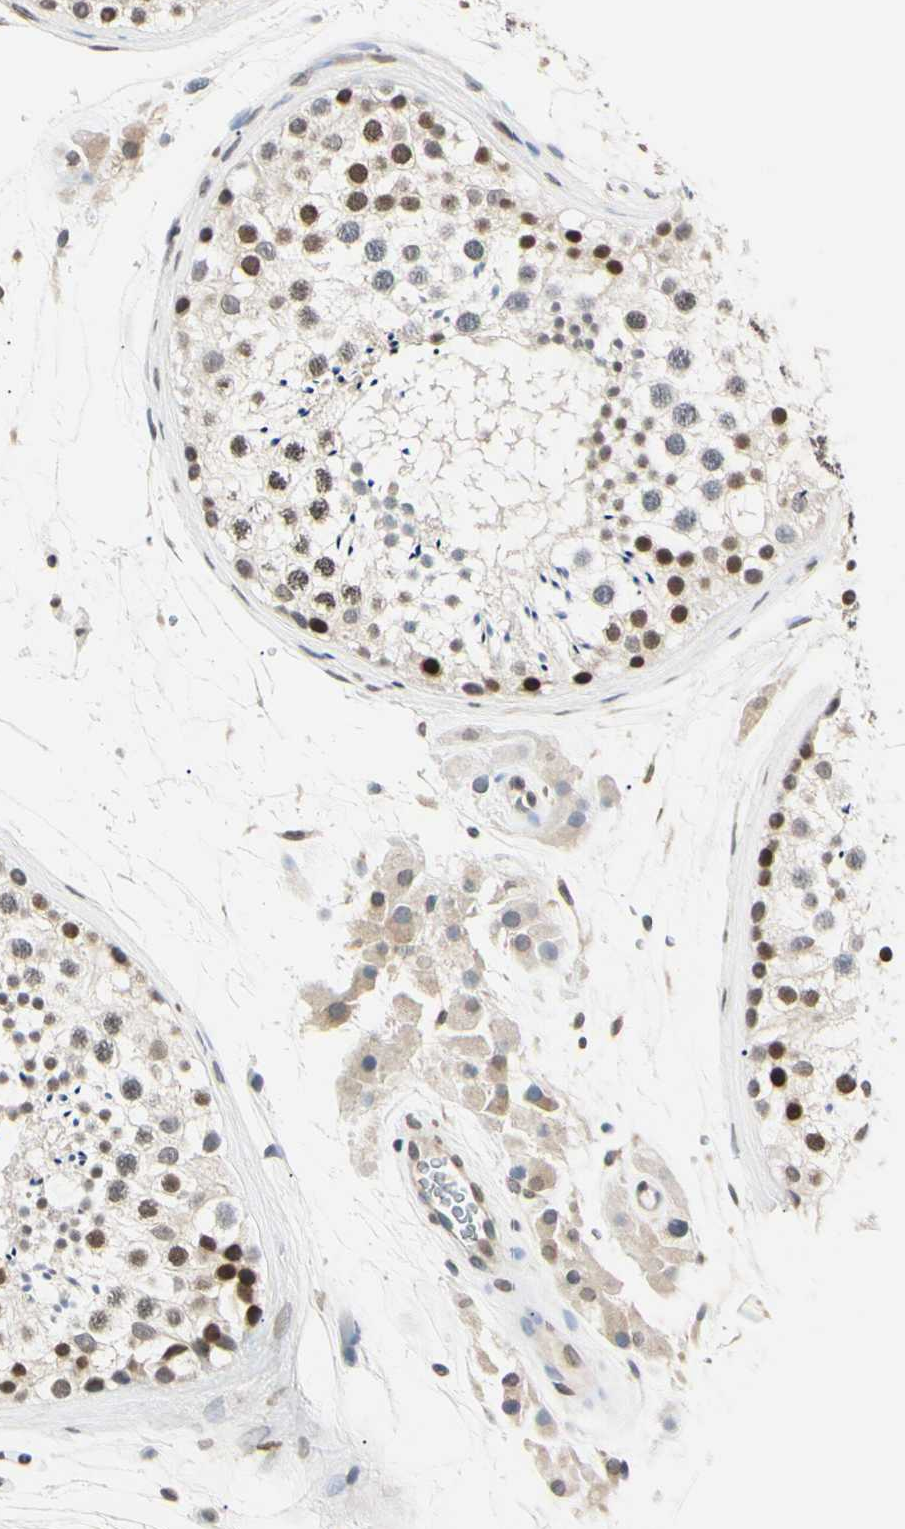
{"staining": {"intensity": "strong", "quantity": "25%-75%", "location": "nuclear"}, "tissue": "testis", "cell_type": "Cells in seminiferous ducts", "image_type": "normal", "snomed": [{"axis": "morphology", "description": "Normal tissue, NOS"}, {"axis": "topography", "description": "Testis"}], "caption": "Protein staining of benign testis reveals strong nuclear positivity in about 25%-75% of cells in seminiferous ducts.", "gene": "CDC45", "patient": {"sex": "male", "age": 46}}